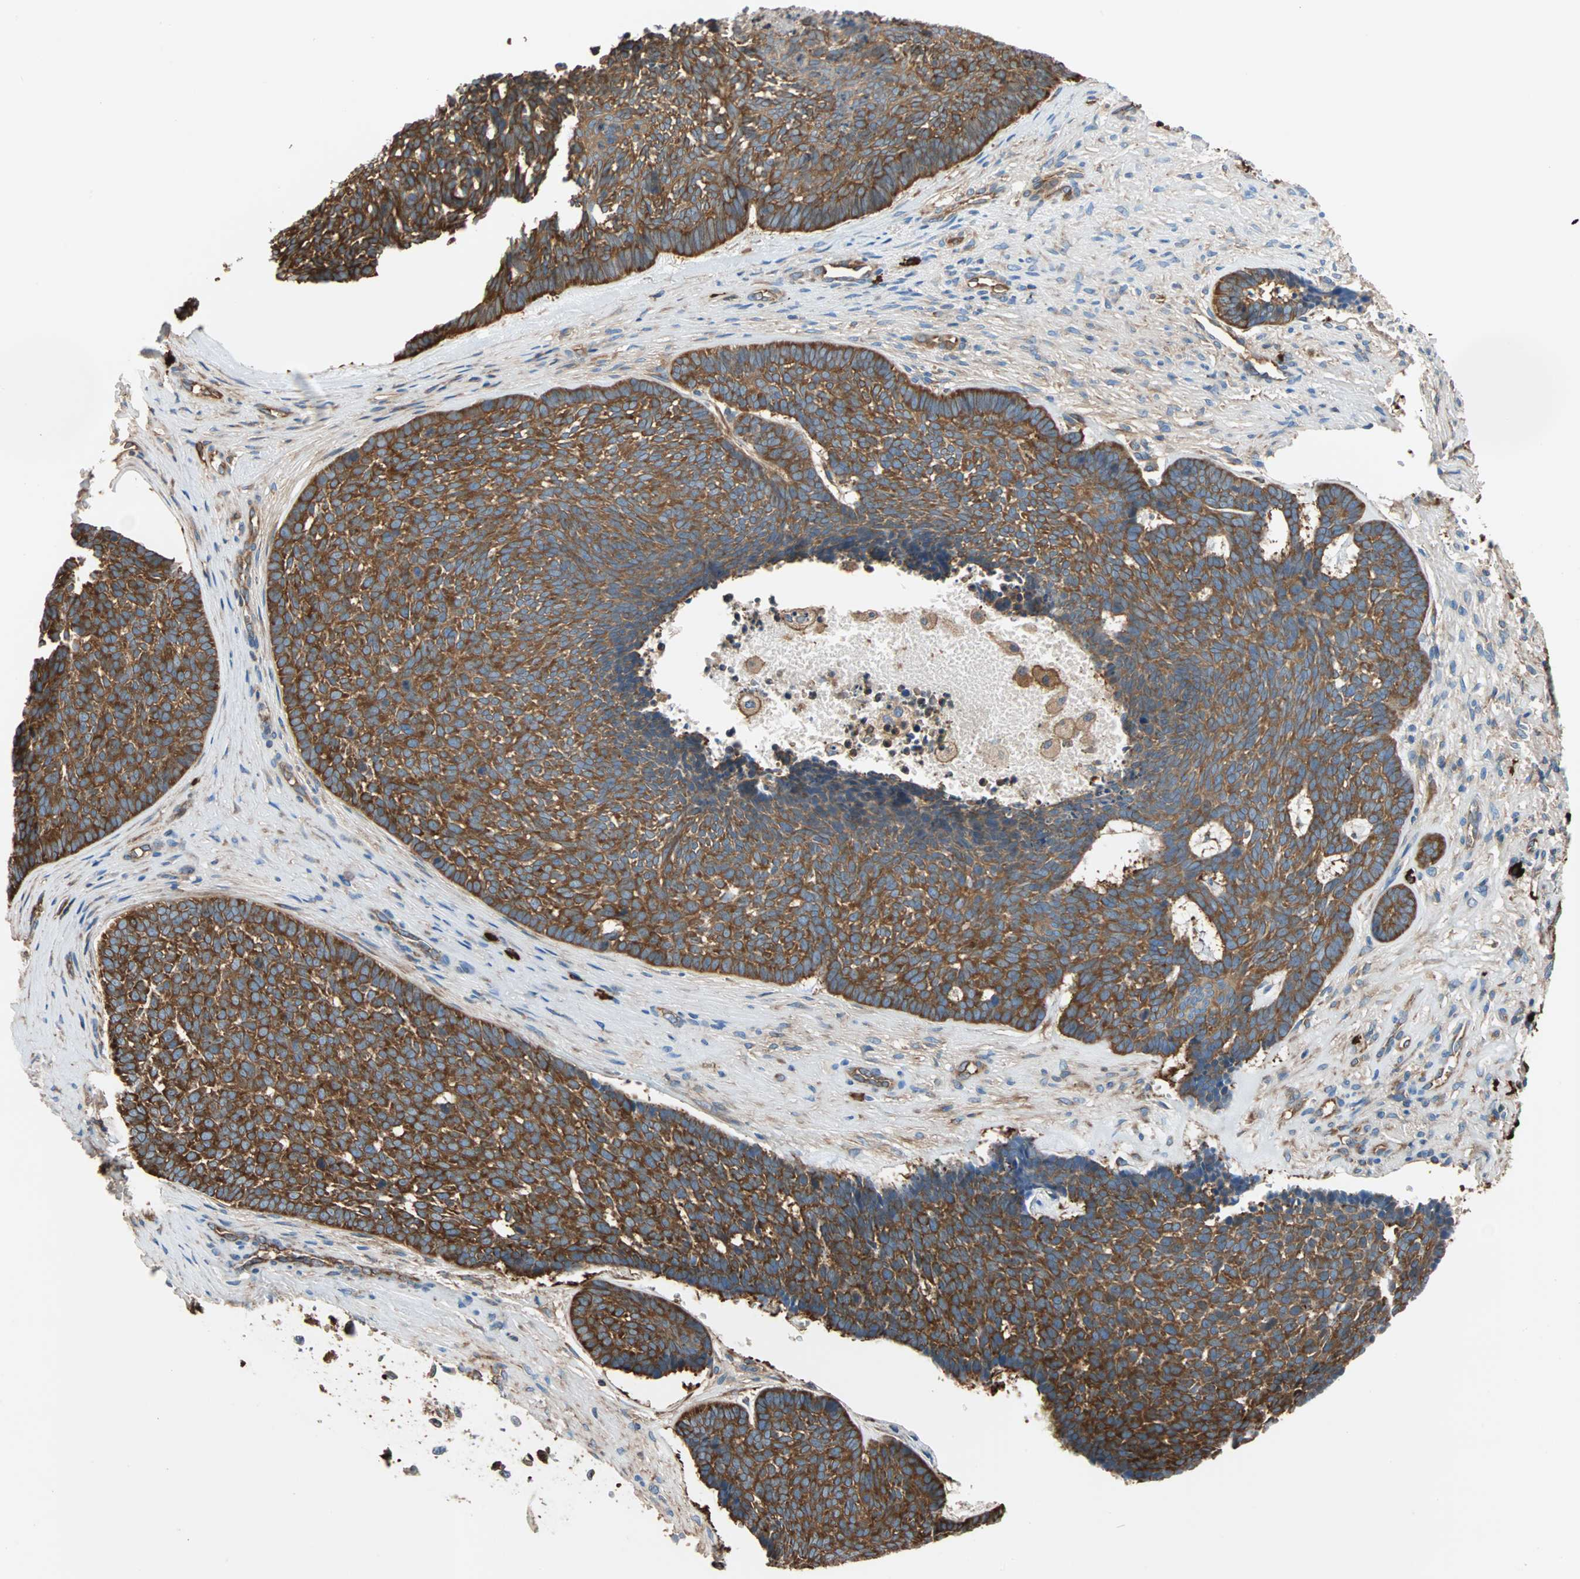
{"staining": {"intensity": "moderate", "quantity": ">75%", "location": "cytoplasmic/membranous"}, "tissue": "skin cancer", "cell_type": "Tumor cells", "image_type": "cancer", "snomed": [{"axis": "morphology", "description": "Basal cell carcinoma"}, {"axis": "topography", "description": "Skin"}], "caption": "Tumor cells demonstrate moderate cytoplasmic/membranous positivity in about >75% of cells in skin basal cell carcinoma.", "gene": "EEF2", "patient": {"sex": "male", "age": 84}}